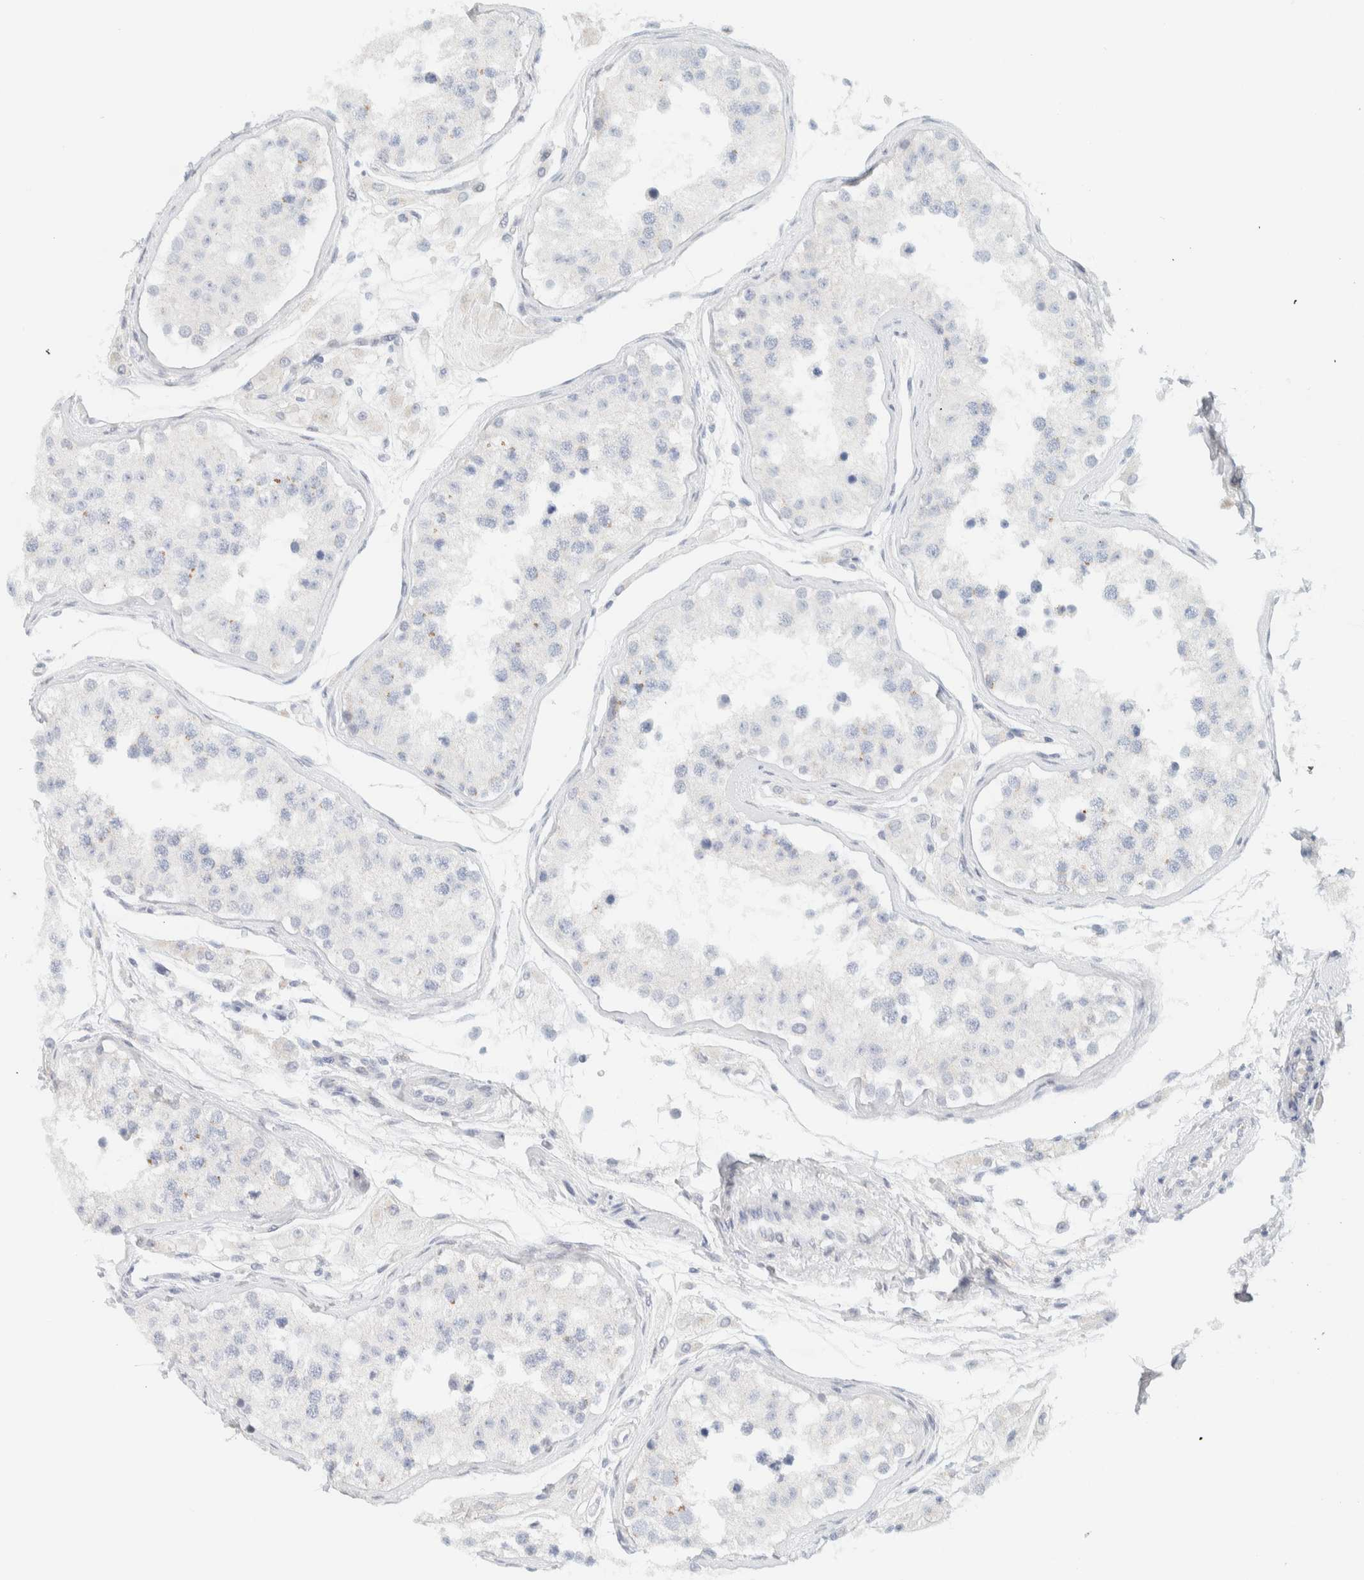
{"staining": {"intensity": "negative", "quantity": "none", "location": "none"}, "tissue": "testis", "cell_type": "Cells in seminiferous ducts", "image_type": "normal", "snomed": [{"axis": "morphology", "description": "Normal tissue, NOS"}, {"axis": "morphology", "description": "Adenocarcinoma, metastatic, NOS"}, {"axis": "topography", "description": "Testis"}], "caption": "This is a image of immunohistochemistry (IHC) staining of unremarkable testis, which shows no expression in cells in seminiferous ducts. (Stains: DAB IHC with hematoxylin counter stain, Microscopy: brightfield microscopy at high magnification).", "gene": "SPNS3", "patient": {"sex": "male", "age": 26}}